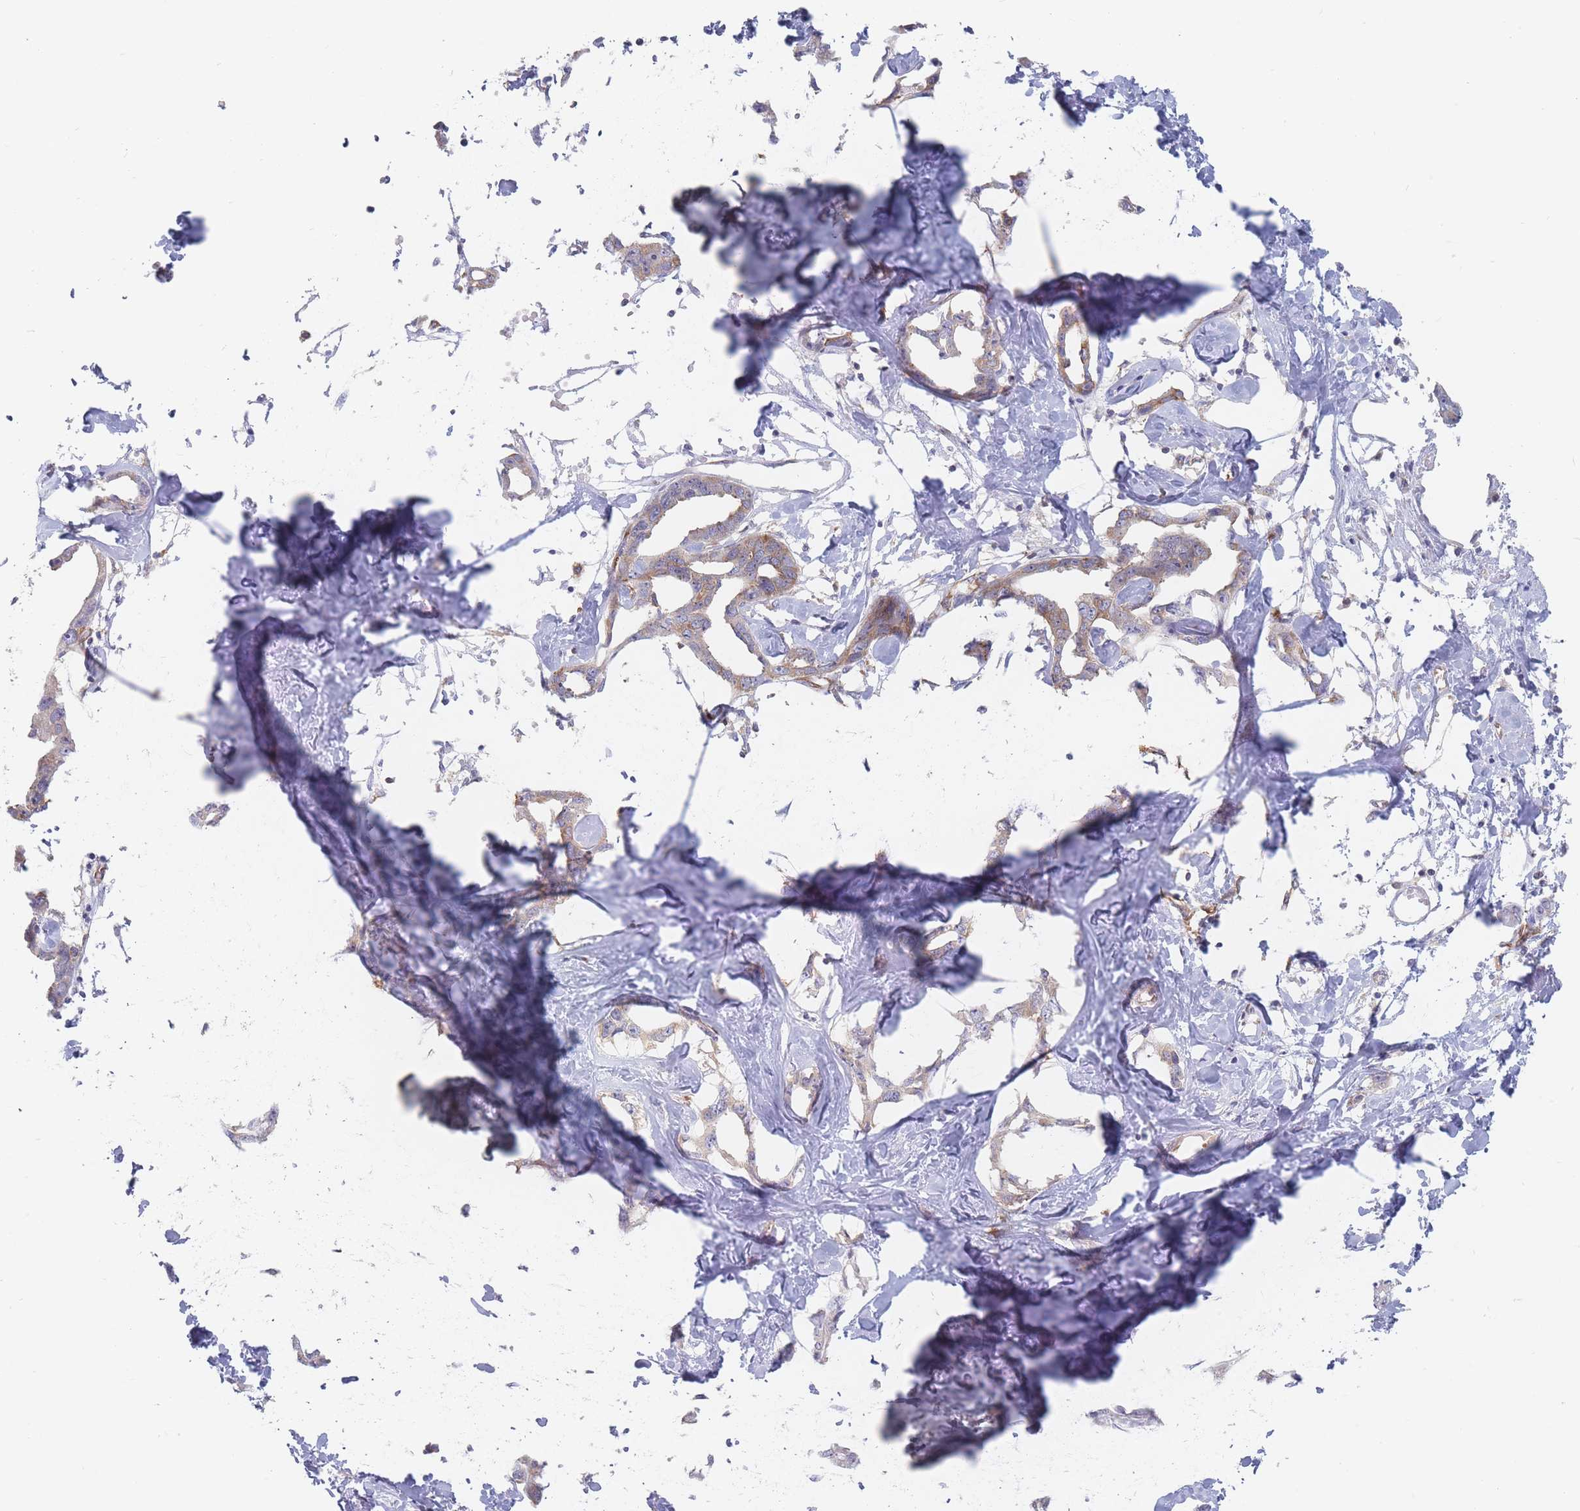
{"staining": {"intensity": "weak", "quantity": "<25%", "location": "cytoplasmic/membranous"}, "tissue": "liver cancer", "cell_type": "Tumor cells", "image_type": "cancer", "snomed": [{"axis": "morphology", "description": "Cholangiocarcinoma"}, {"axis": "topography", "description": "Liver"}], "caption": "This is an immunohistochemistry (IHC) histopathology image of liver cancer. There is no staining in tumor cells.", "gene": "MAP1S", "patient": {"sex": "male", "age": 59}}